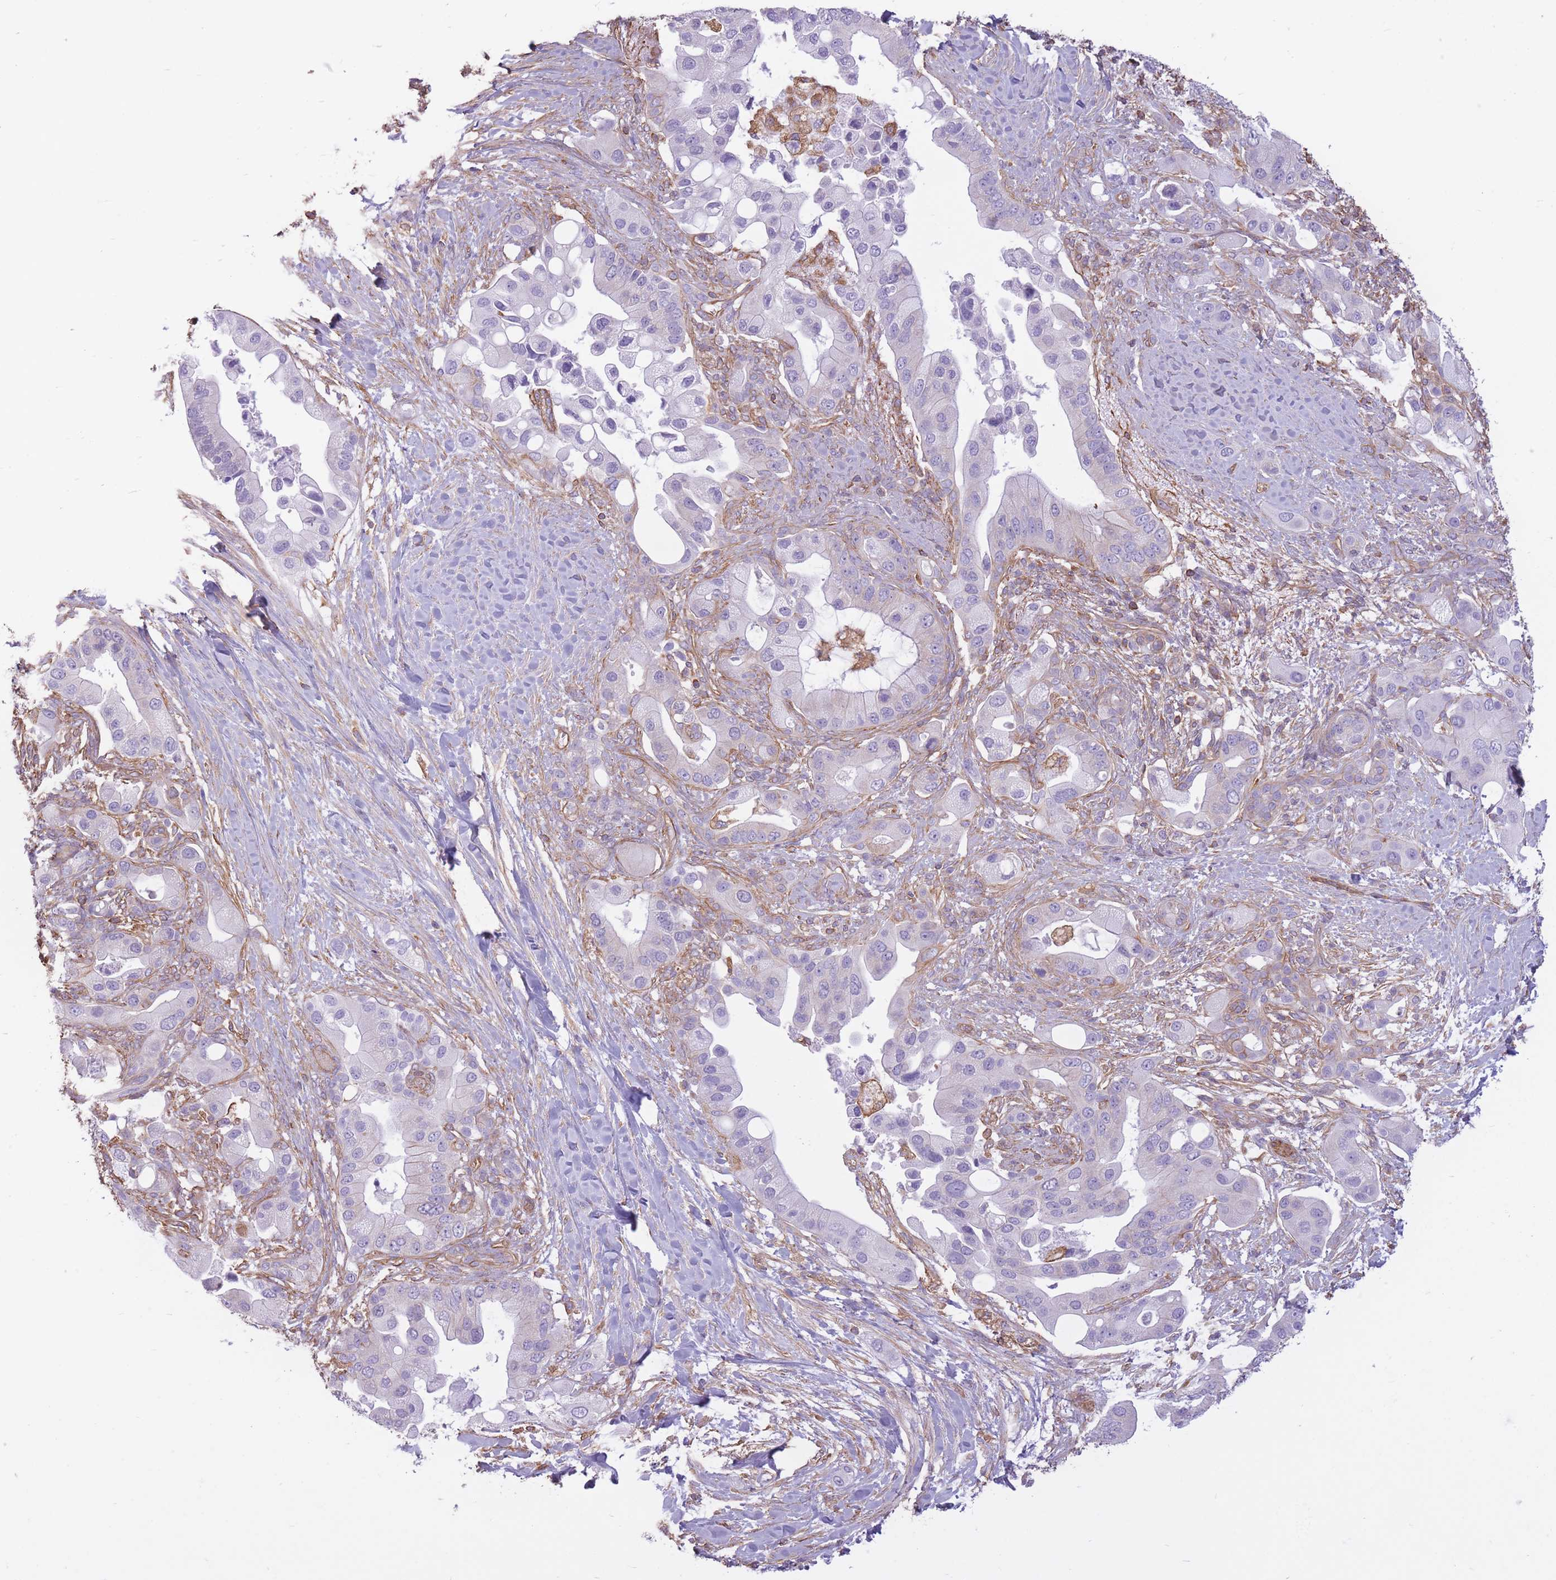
{"staining": {"intensity": "negative", "quantity": "none", "location": "none"}, "tissue": "pancreatic cancer", "cell_type": "Tumor cells", "image_type": "cancer", "snomed": [{"axis": "morphology", "description": "Adenocarcinoma, NOS"}, {"axis": "topography", "description": "Pancreas"}], "caption": "The histopathology image displays no staining of tumor cells in pancreatic cancer.", "gene": "ADD1", "patient": {"sex": "male", "age": 57}}